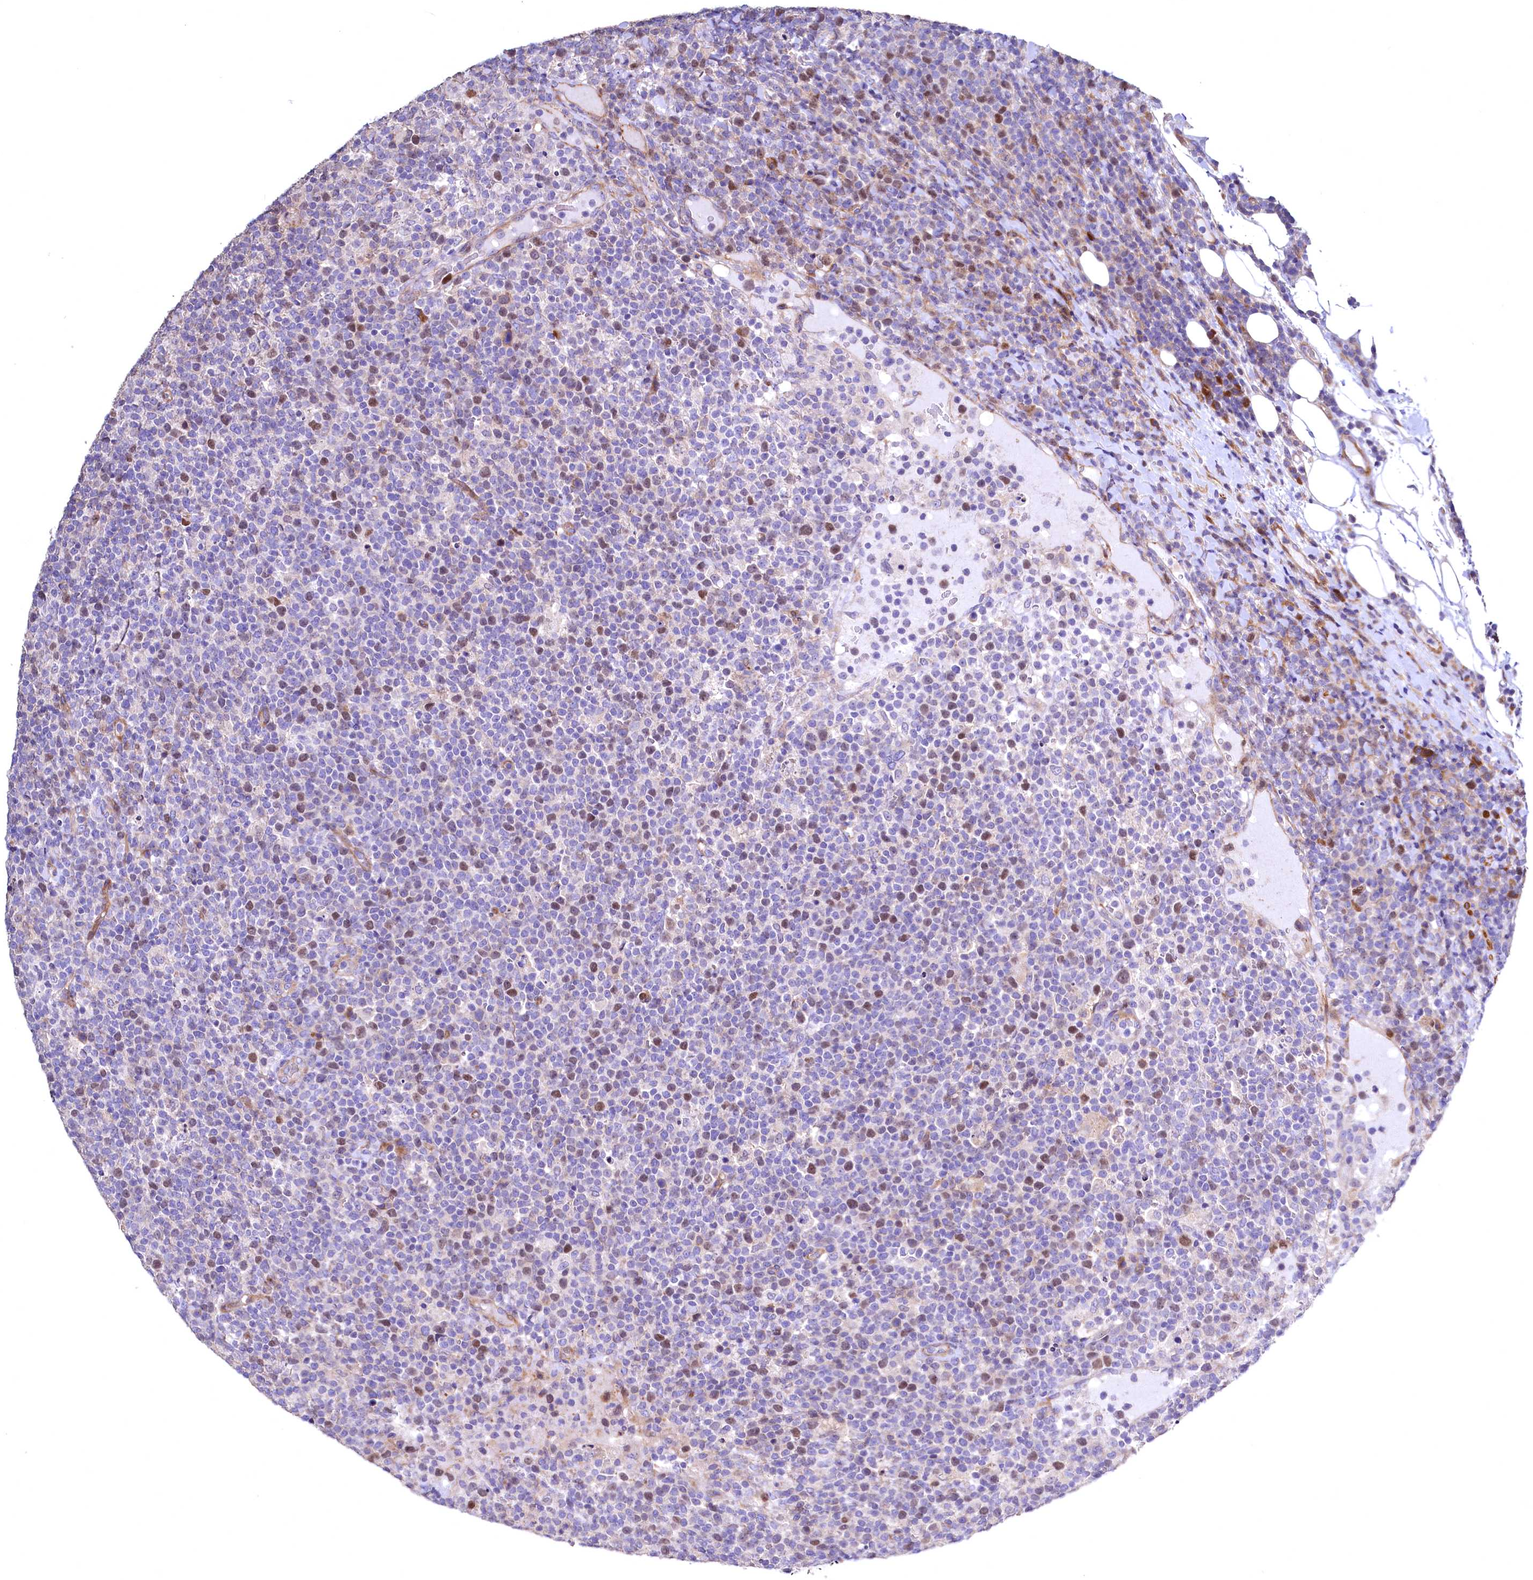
{"staining": {"intensity": "weak", "quantity": "25%-75%", "location": "nuclear"}, "tissue": "lymphoma", "cell_type": "Tumor cells", "image_type": "cancer", "snomed": [{"axis": "morphology", "description": "Malignant lymphoma, non-Hodgkin's type, High grade"}, {"axis": "topography", "description": "Lymph node"}], "caption": "A brown stain highlights weak nuclear staining of a protein in lymphoma tumor cells.", "gene": "WNT8A", "patient": {"sex": "male", "age": 61}}